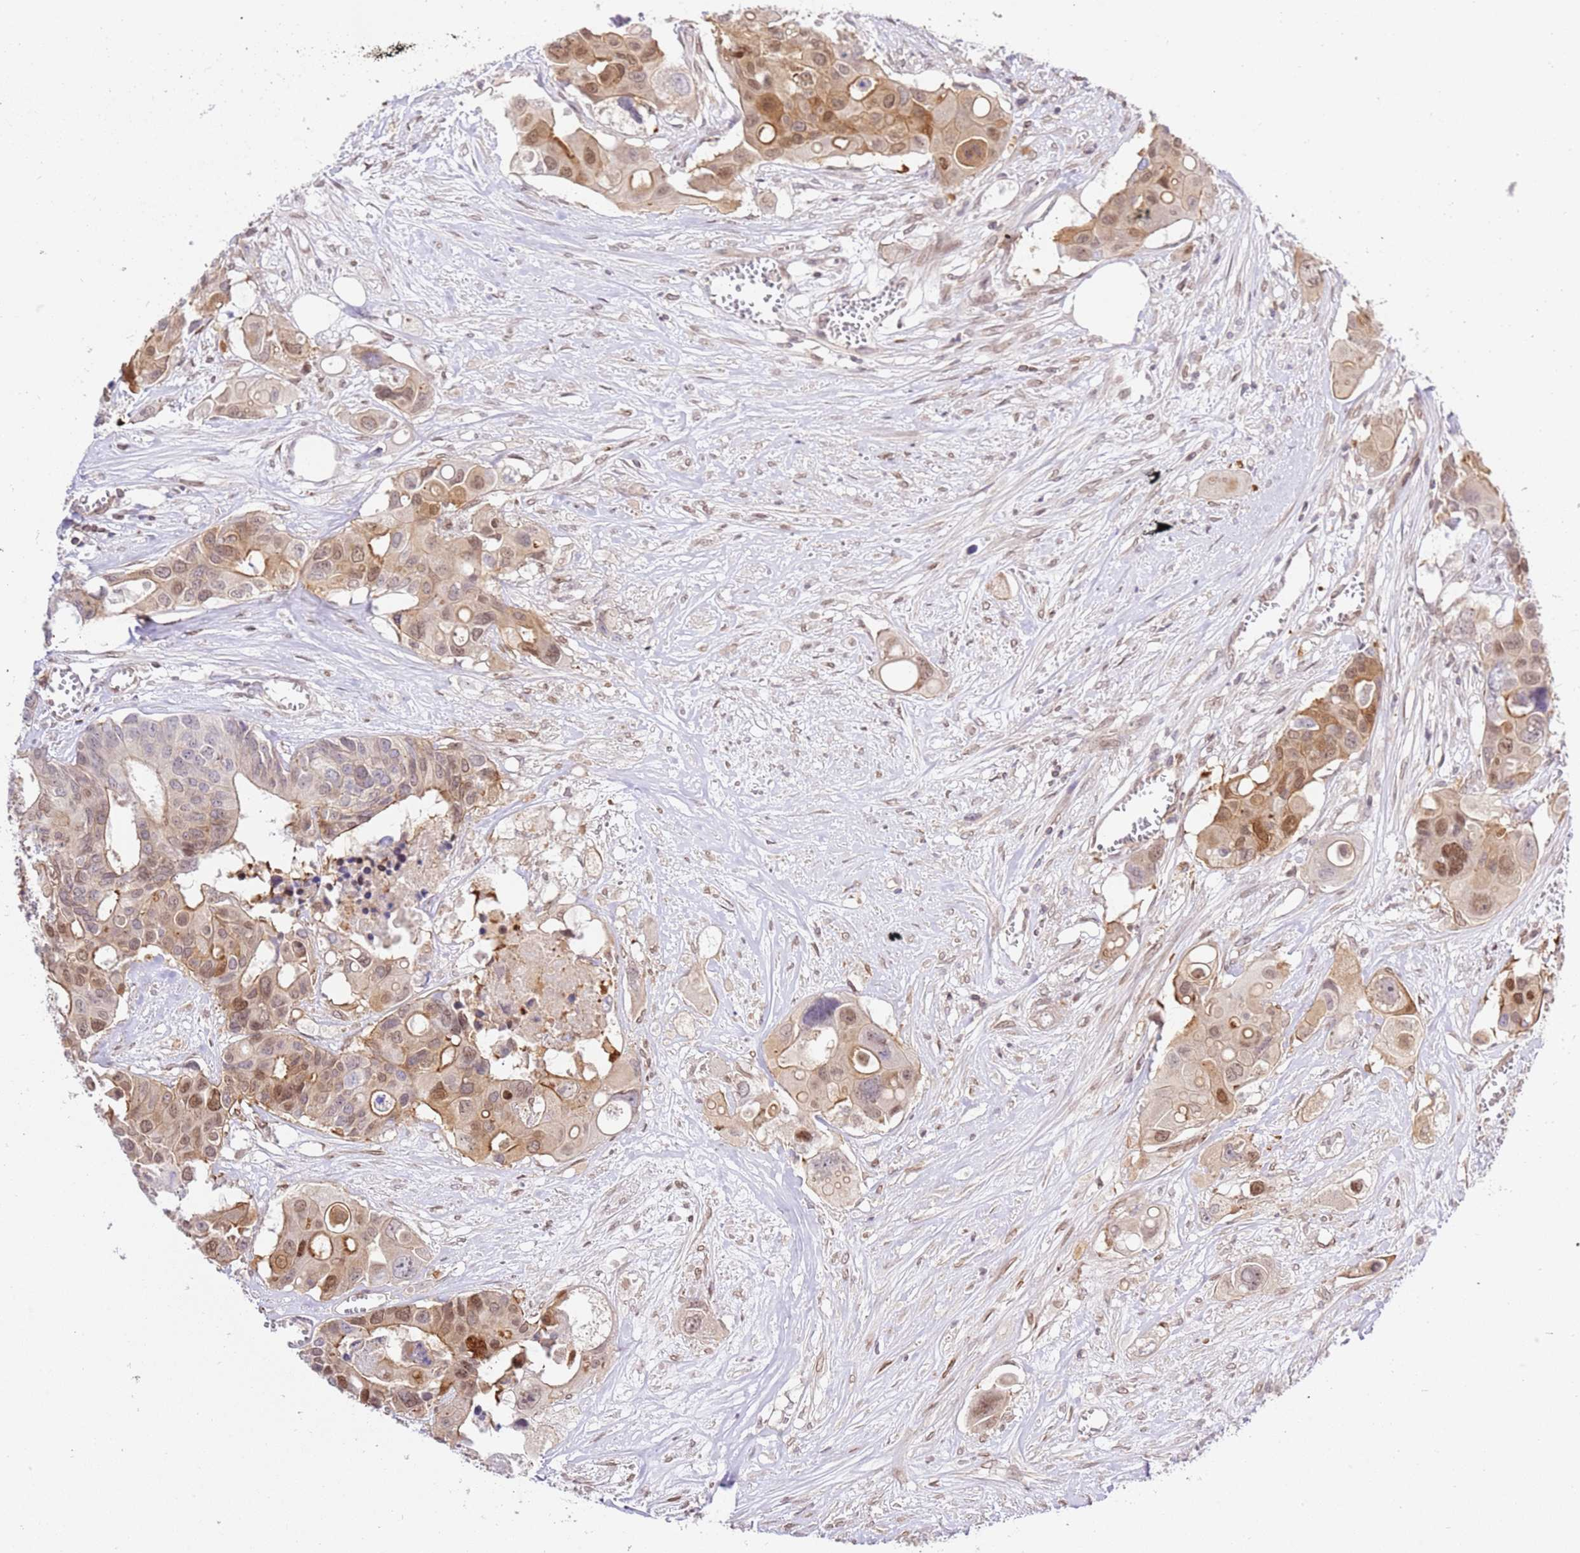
{"staining": {"intensity": "moderate", "quantity": ">75%", "location": "cytoplasmic/membranous,nuclear"}, "tissue": "colorectal cancer", "cell_type": "Tumor cells", "image_type": "cancer", "snomed": [{"axis": "morphology", "description": "Adenocarcinoma, NOS"}, {"axis": "topography", "description": "Colon"}], "caption": "There is medium levels of moderate cytoplasmic/membranous and nuclear expression in tumor cells of adenocarcinoma (colorectal), as demonstrated by immunohistochemical staining (brown color).", "gene": "TRIM37", "patient": {"sex": "male", "age": 77}}